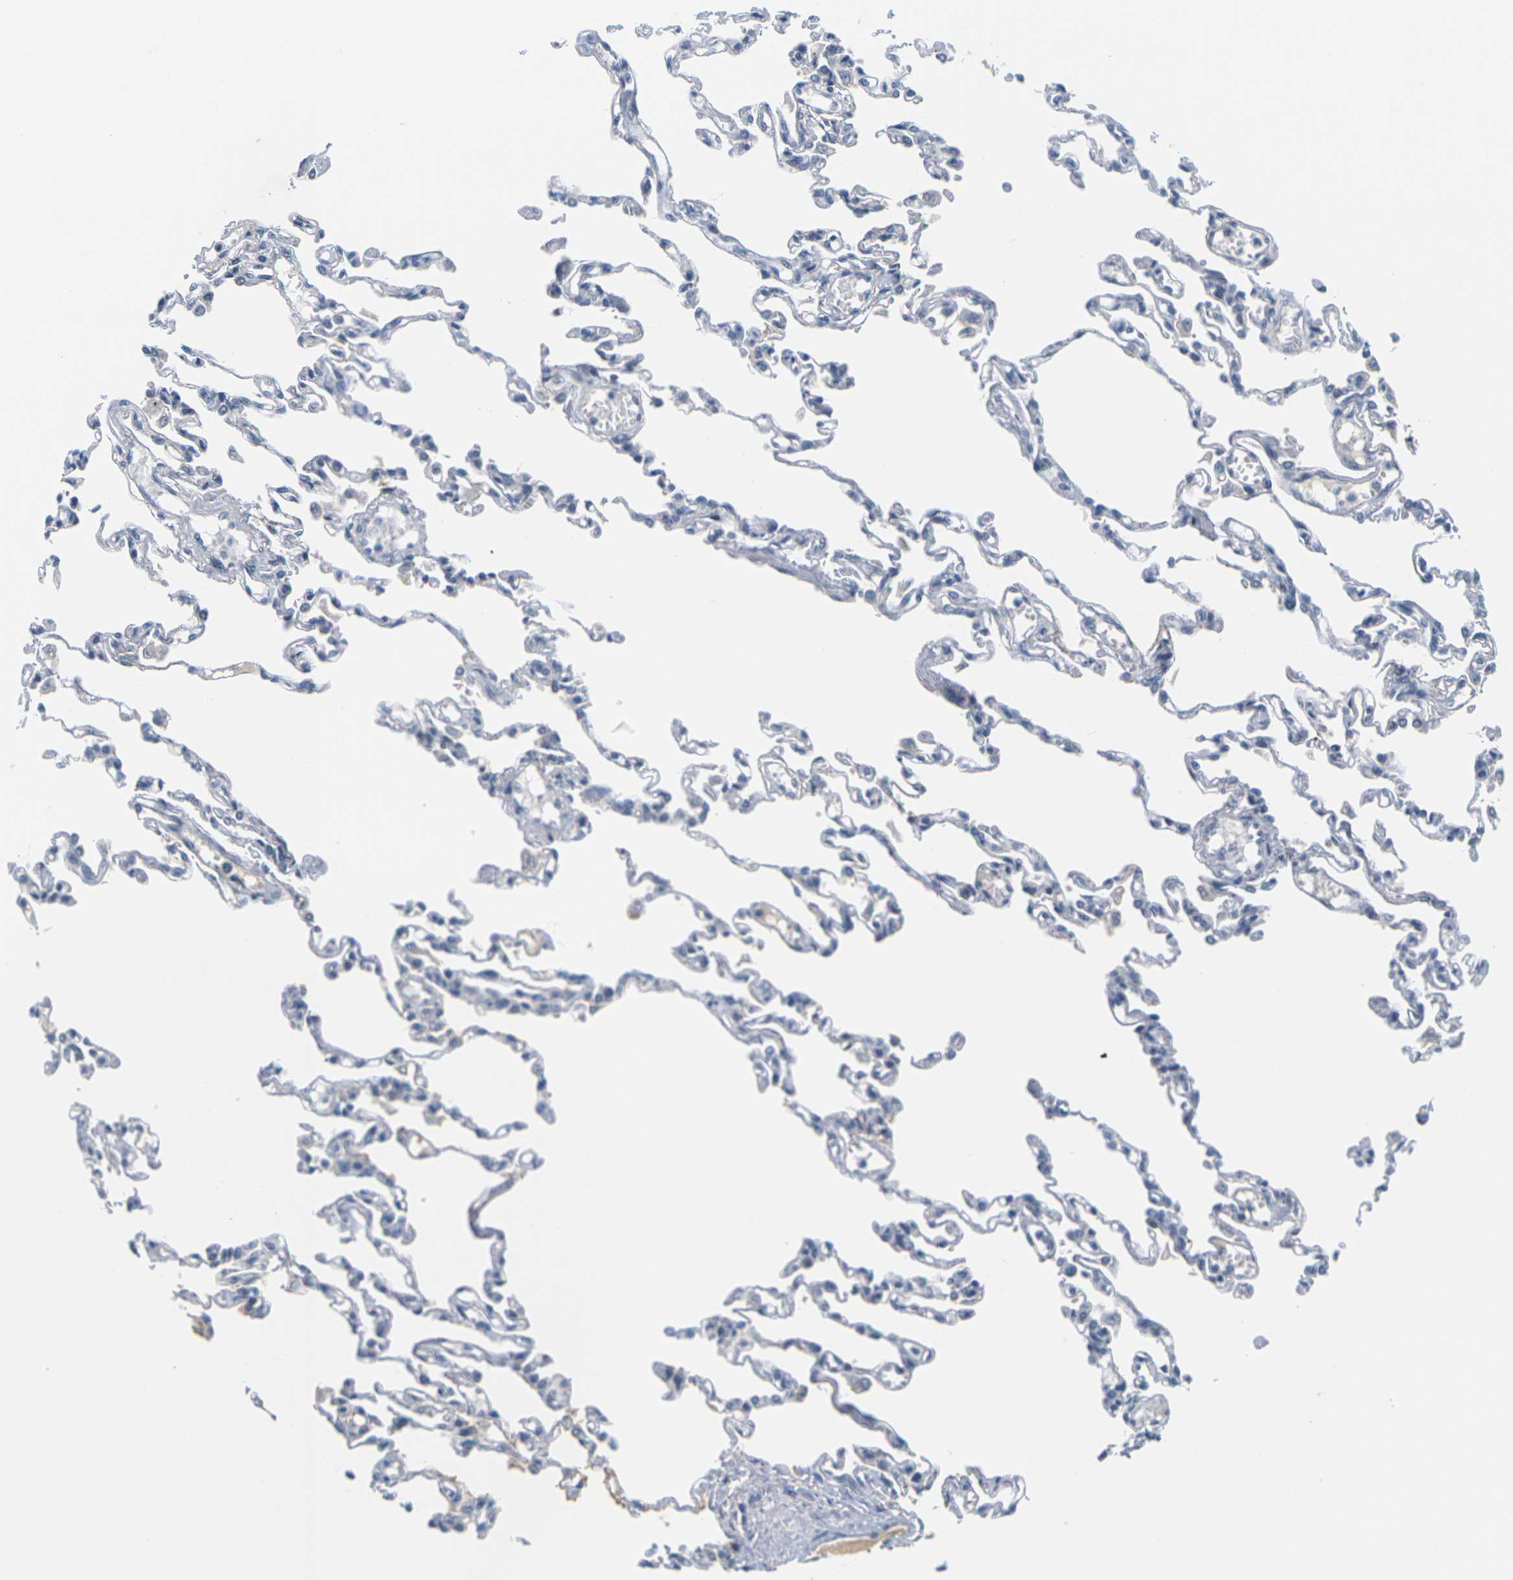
{"staining": {"intensity": "negative", "quantity": "none", "location": "none"}, "tissue": "lung", "cell_type": "Alveolar cells", "image_type": "normal", "snomed": [{"axis": "morphology", "description": "Normal tissue, NOS"}, {"axis": "topography", "description": "Lung"}], "caption": "Lung stained for a protein using immunohistochemistry (IHC) reveals no expression alveolar cells.", "gene": "PKP2", "patient": {"sex": "male", "age": 21}}